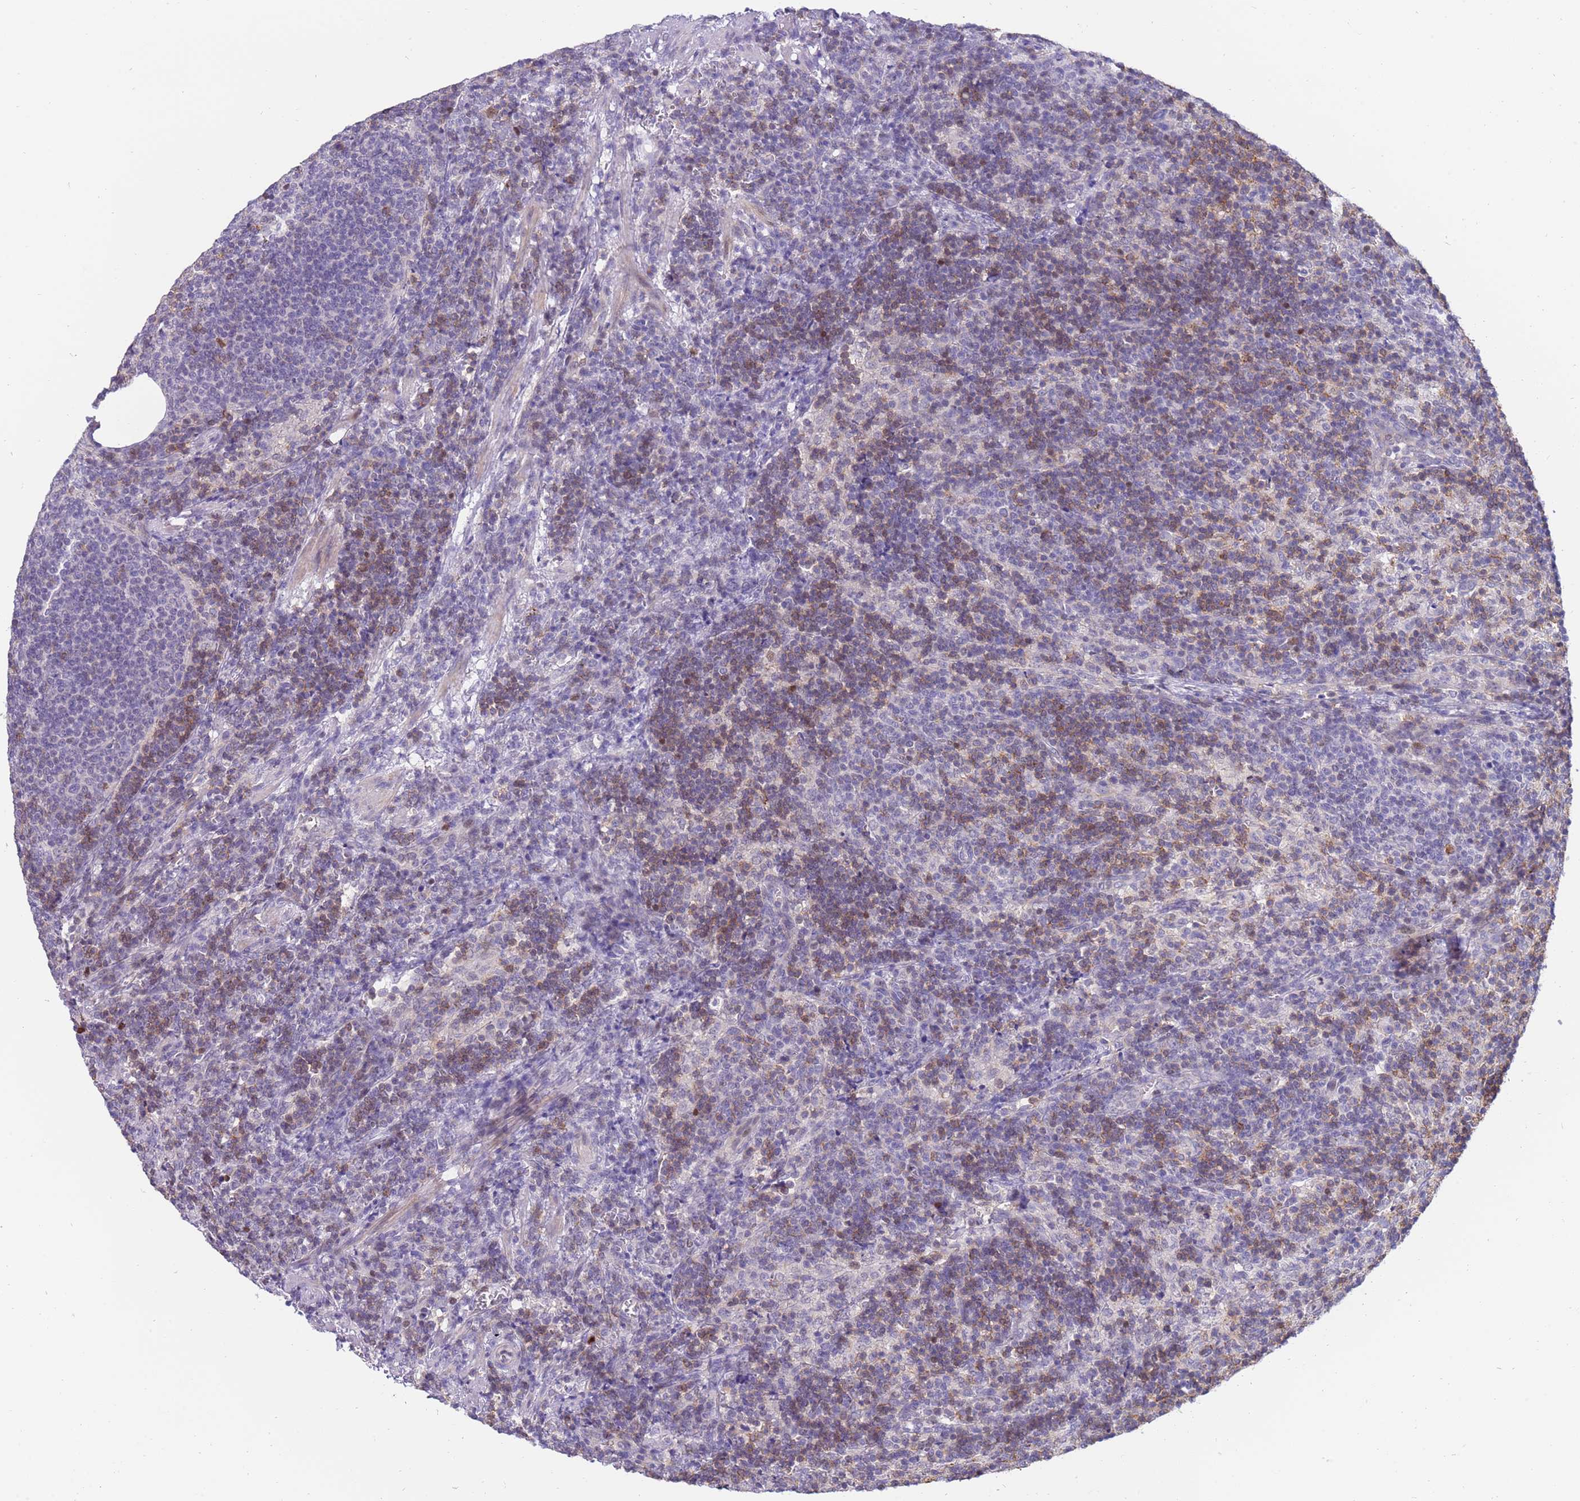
{"staining": {"intensity": "moderate", "quantity": "<25%", "location": "cytoplasmic/membranous"}, "tissue": "lymph node", "cell_type": "Germinal center cells", "image_type": "normal", "snomed": [{"axis": "morphology", "description": "Normal tissue, NOS"}, {"axis": "topography", "description": "Lymph node"}], "caption": "This photomicrograph displays immunohistochemistry (IHC) staining of normal lymph node, with low moderate cytoplasmic/membranous positivity in about <25% of germinal center cells.", "gene": "STK25", "patient": {"sex": "female", "age": 30}}